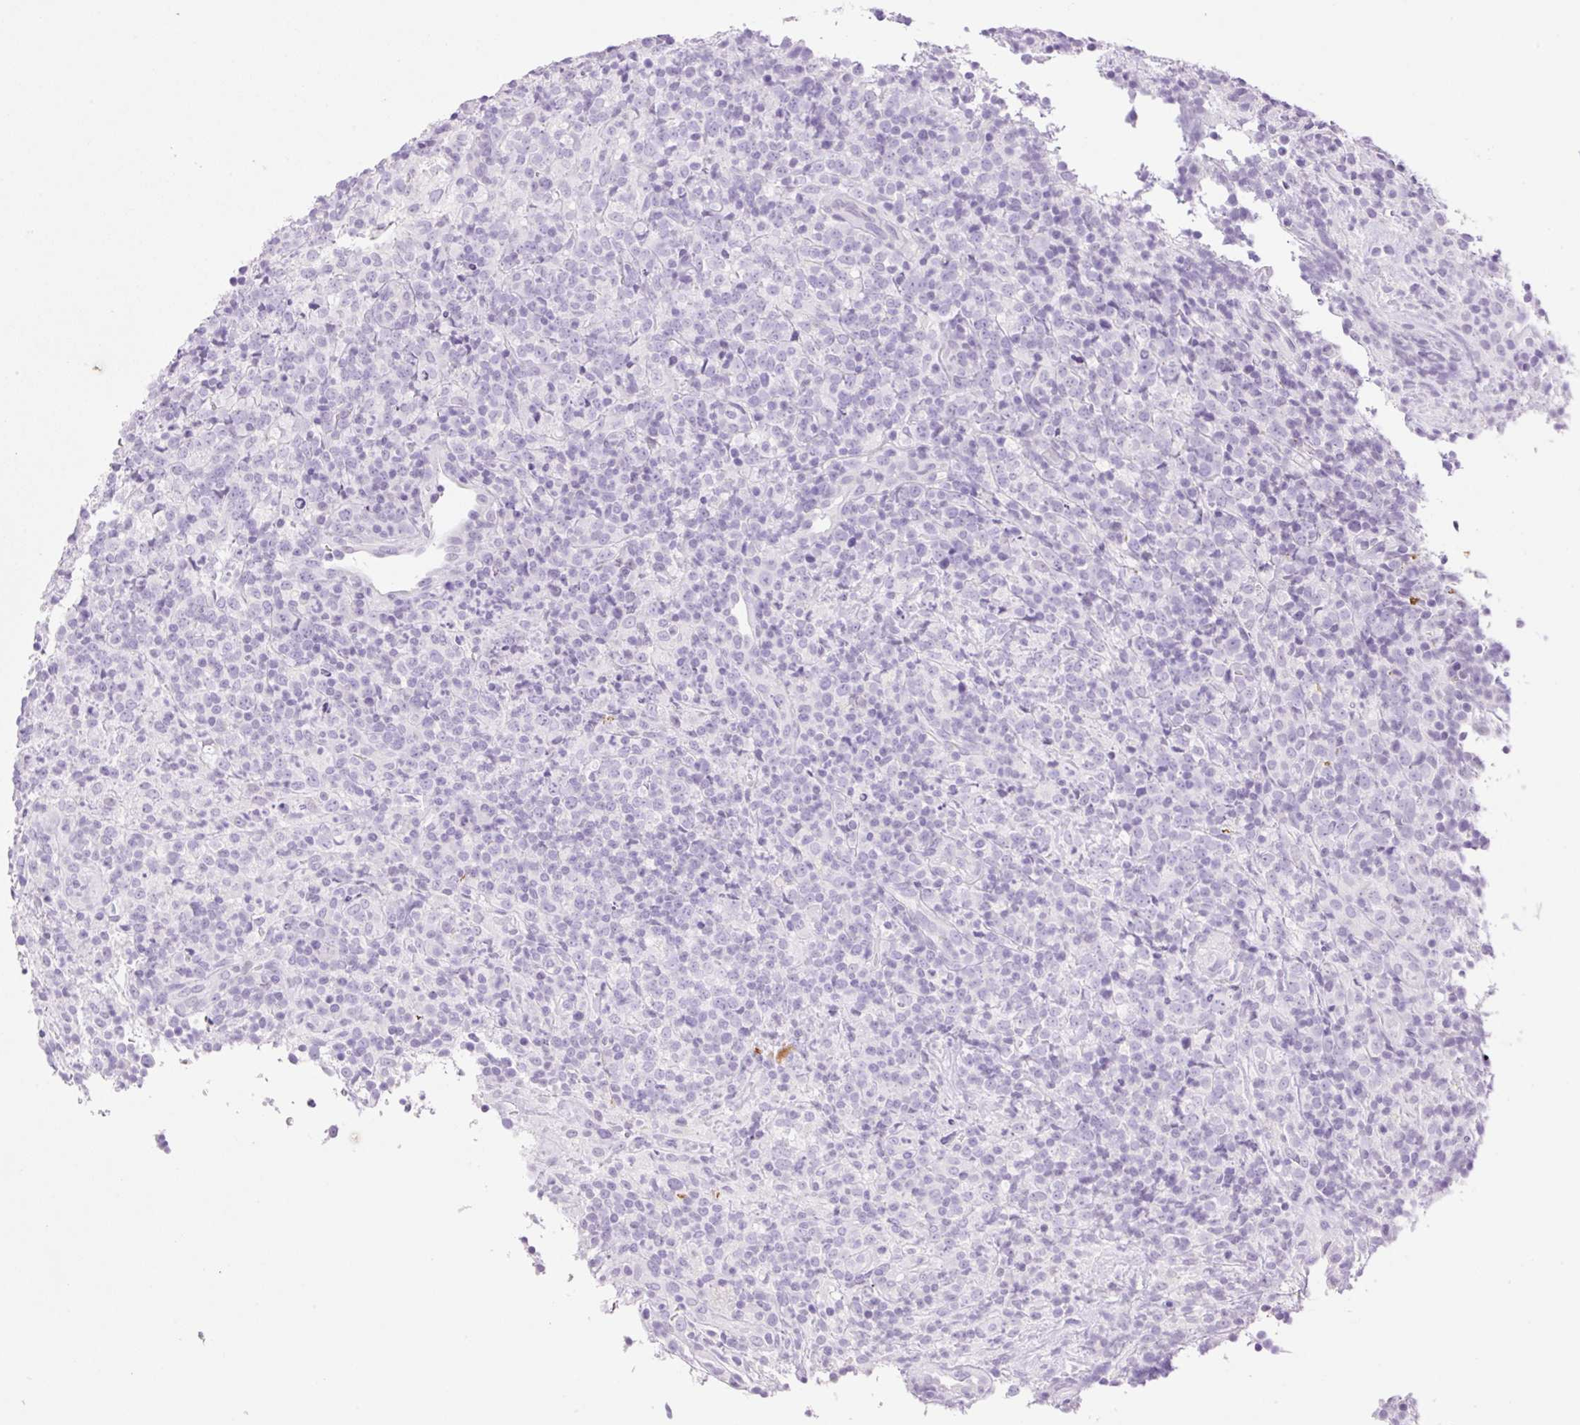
{"staining": {"intensity": "negative", "quantity": "none", "location": "none"}, "tissue": "lymphoma", "cell_type": "Tumor cells", "image_type": "cancer", "snomed": [{"axis": "morphology", "description": "Malignant lymphoma, non-Hodgkin's type, High grade"}, {"axis": "topography", "description": "Lymph node"}], "caption": "High power microscopy histopathology image of an immunohistochemistry image of lymphoma, revealing no significant staining in tumor cells.", "gene": "SP140L", "patient": {"sex": "male", "age": 54}}